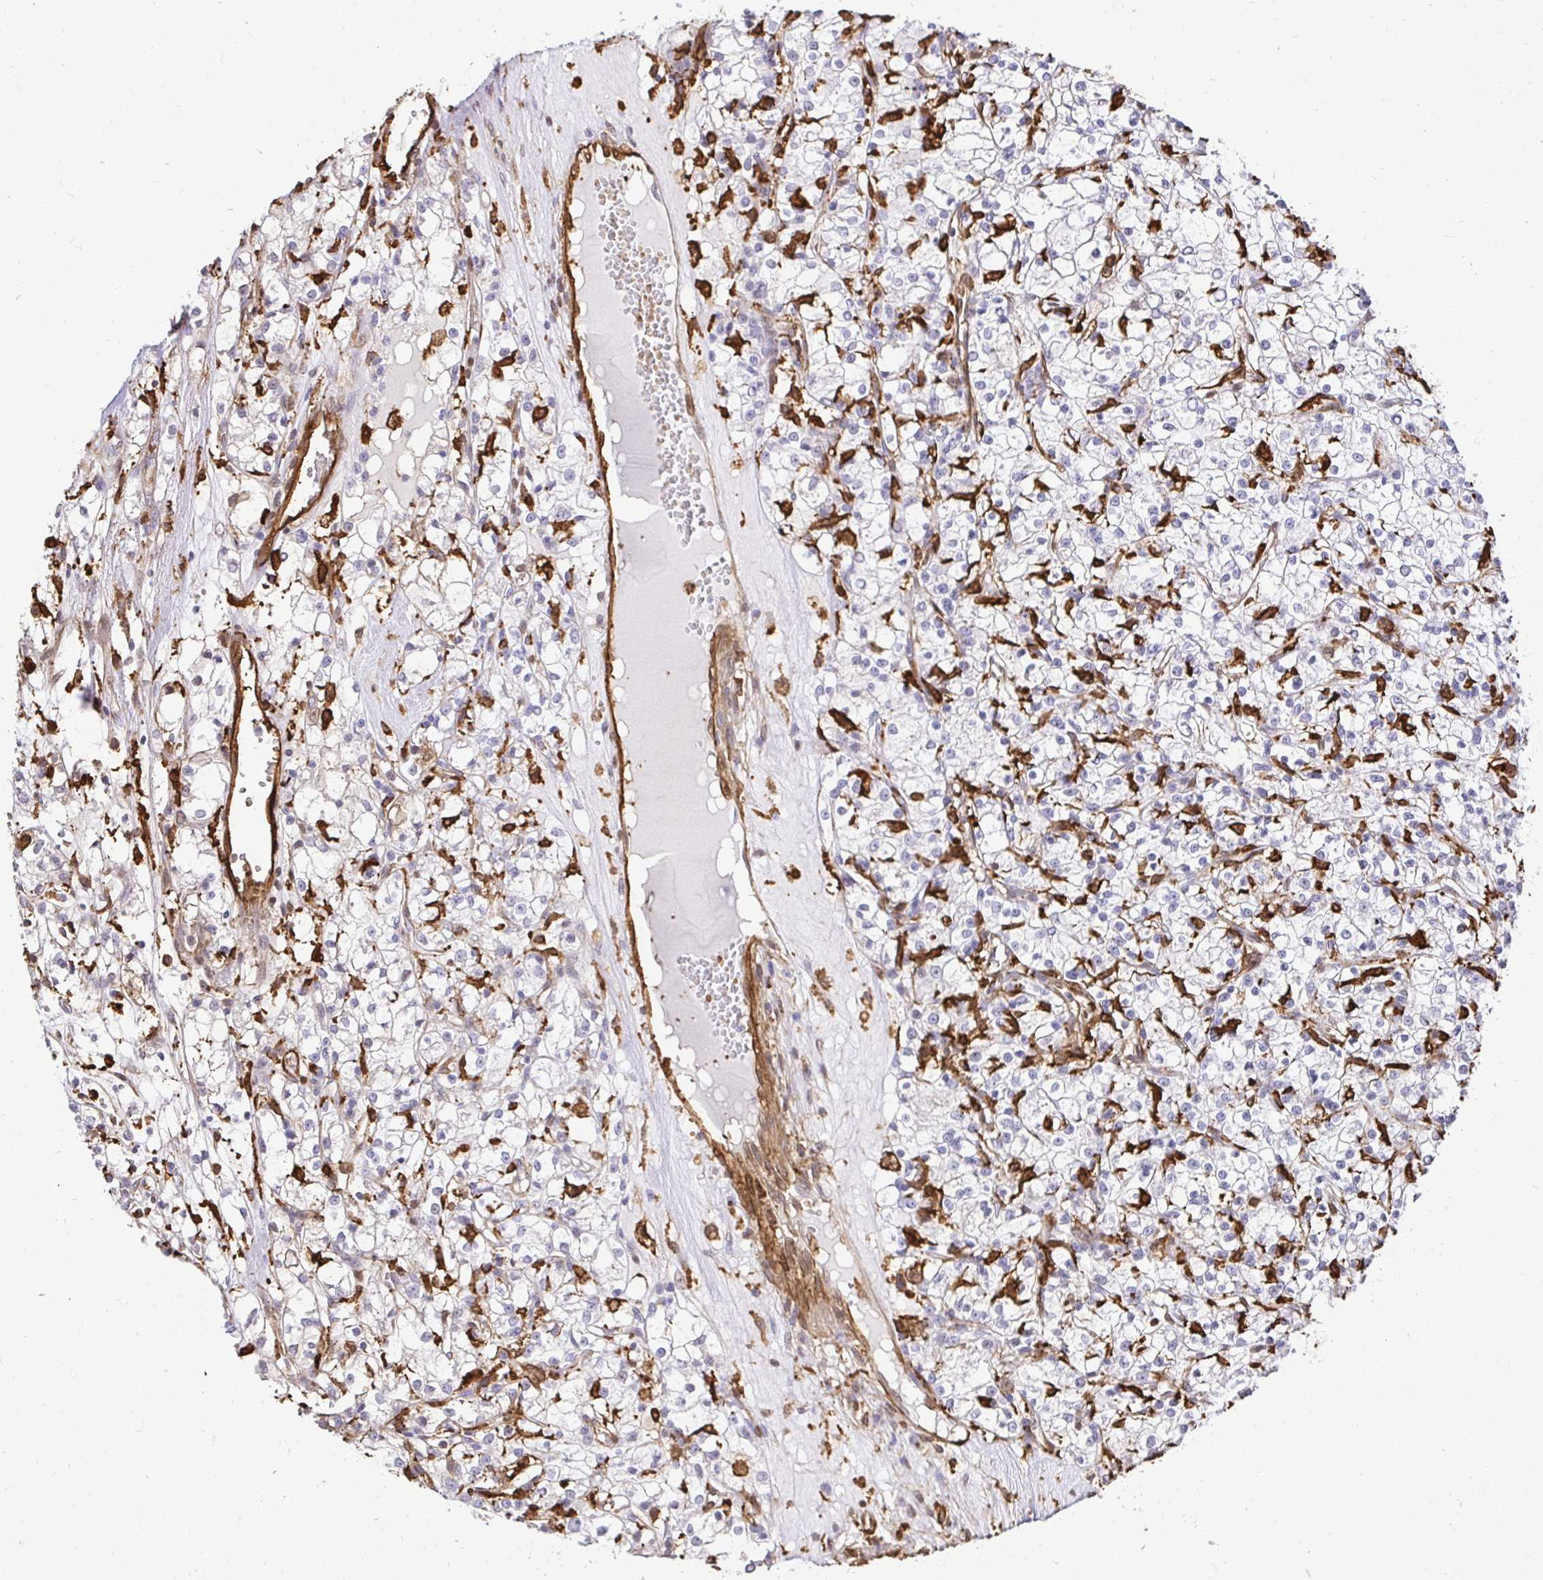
{"staining": {"intensity": "negative", "quantity": "none", "location": "none"}, "tissue": "renal cancer", "cell_type": "Tumor cells", "image_type": "cancer", "snomed": [{"axis": "morphology", "description": "Adenocarcinoma, NOS"}, {"axis": "topography", "description": "Kidney"}], "caption": "Image shows no protein staining in tumor cells of renal cancer (adenocarcinoma) tissue.", "gene": "GSN", "patient": {"sex": "female", "age": 59}}